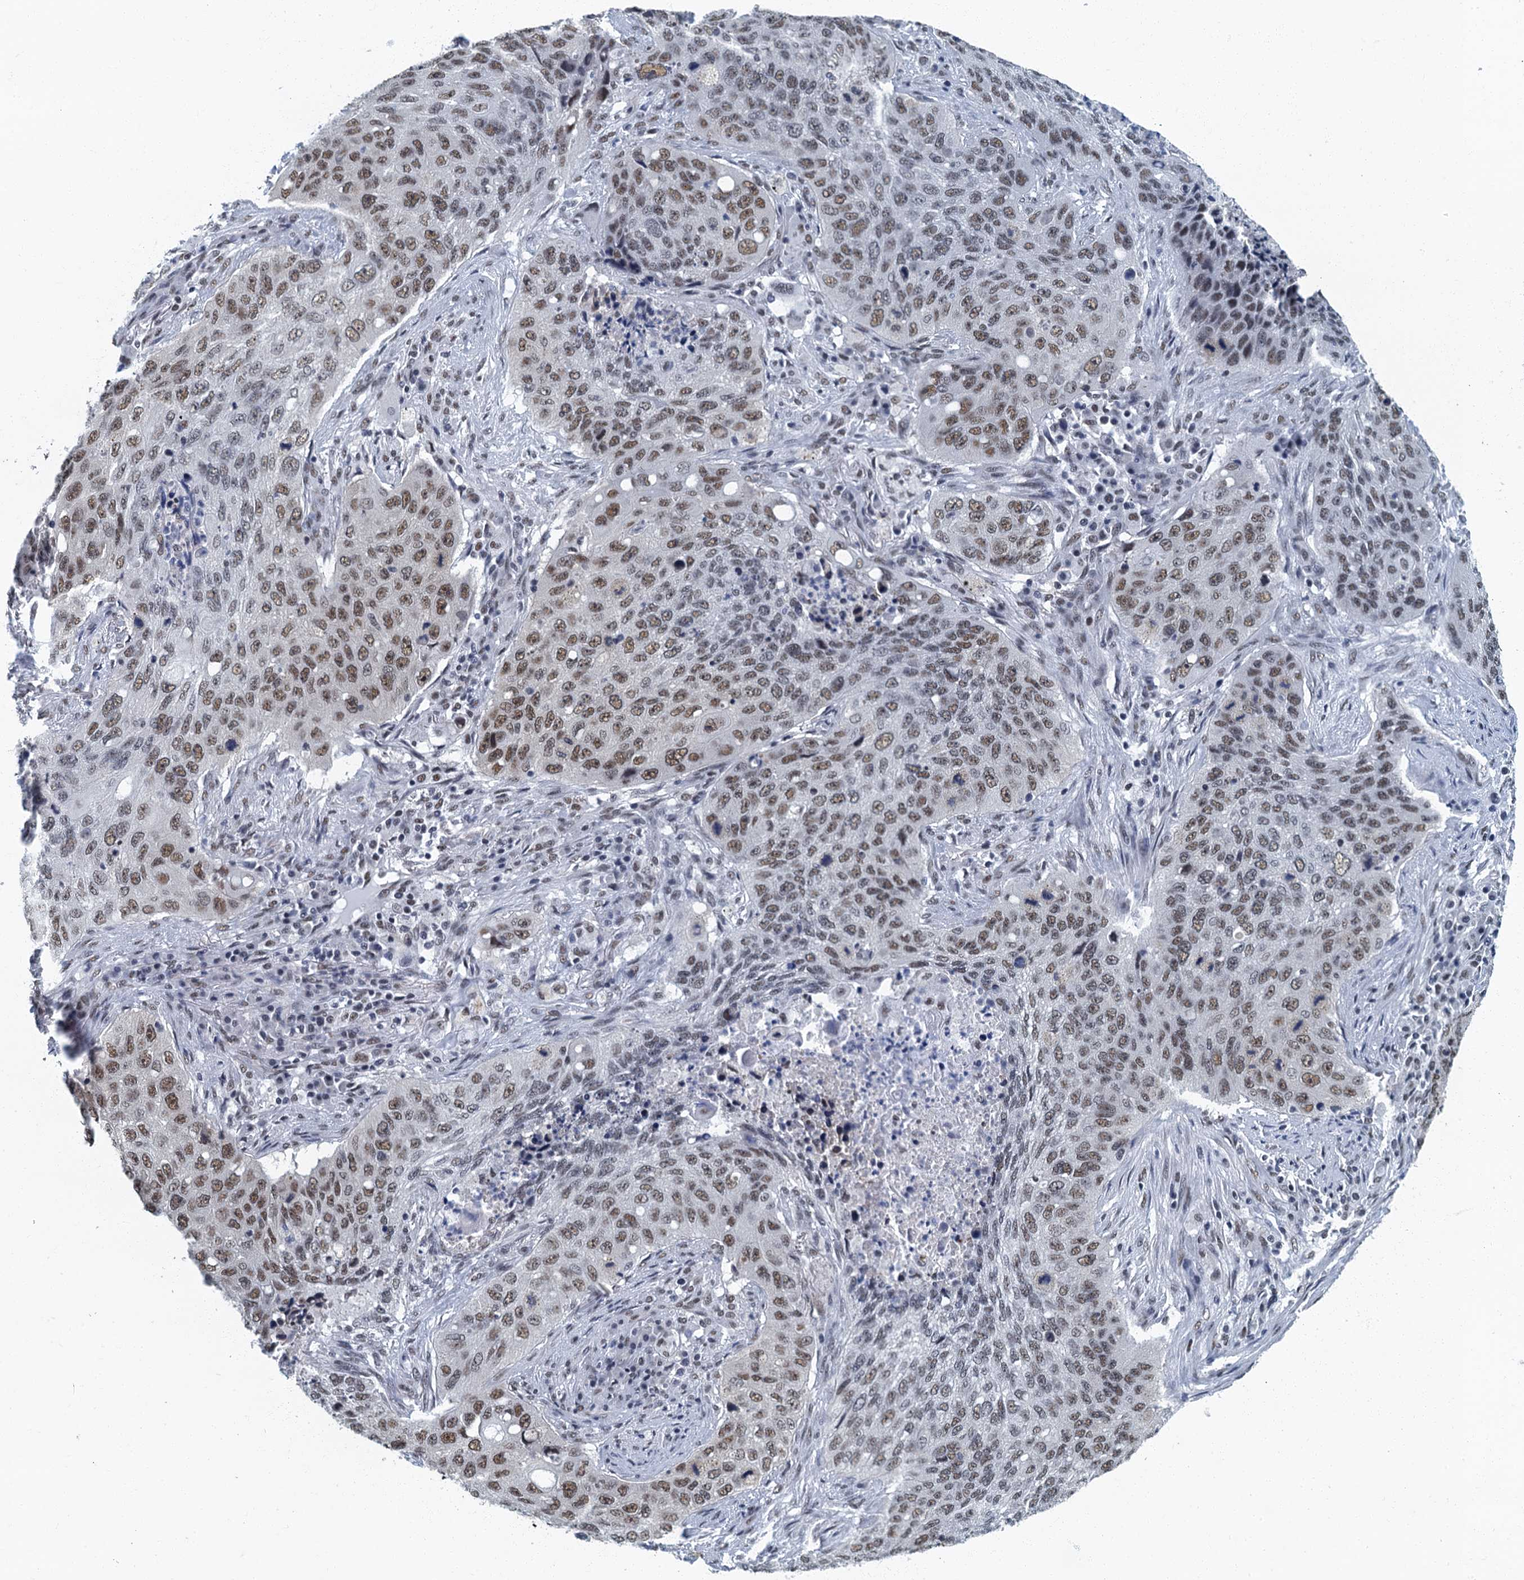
{"staining": {"intensity": "moderate", "quantity": ">75%", "location": "nuclear"}, "tissue": "lung cancer", "cell_type": "Tumor cells", "image_type": "cancer", "snomed": [{"axis": "morphology", "description": "Squamous cell carcinoma, NOS"}, {"axis": "topography", "description": "Lung"}], "caption": "Immunohistochemistry micrograph of human lung cancer (squamous cell carcinoma) stained for a protein (brown), which exhibits medium levels of moderate nuclear expression in about >75% of tumor cells.", "gene": "GADL1", "patient": {"sex": "female", "age": 63}}